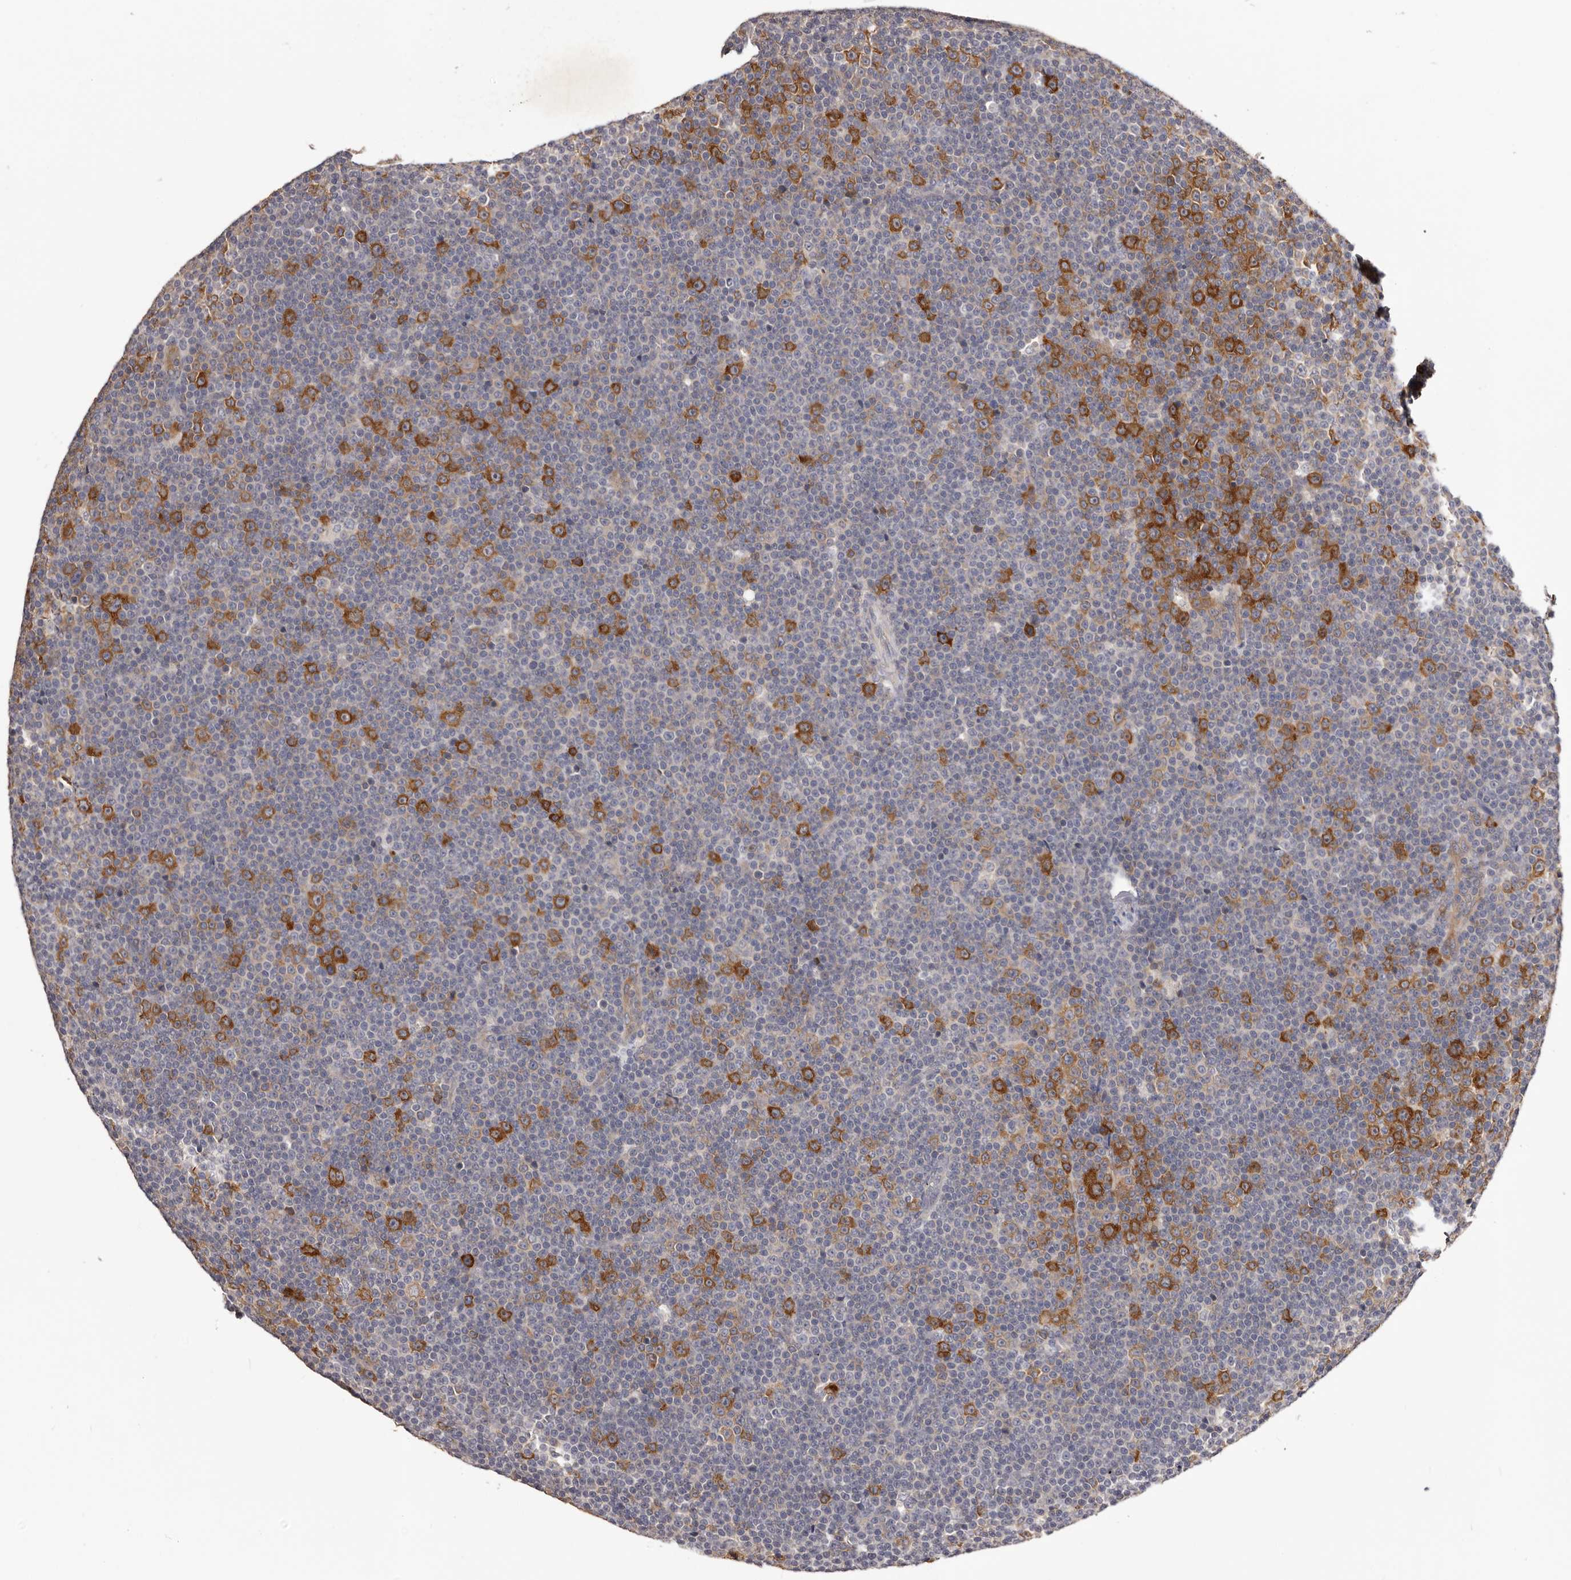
{"staining": {"intensity": "strong", "quantity": "25%-75%", "location": "cytoplasmic/membranous"}, "tissue": "lymphoma", "cell_type": "Tumor cells", "image_type": "cancer", "snomed": [{"axis": "morphology", "description": "Malignant lymphoma, non-Hodgkin's type, Low grade"}, {"axis": "topography", "description": "Lymph node"}], "caption": "Protein analysis of low-grade malignant lymphoma, non-Hodgkin's type tissue reveals strong cytoplasmic/membranous staining in approximately 25%-75% of tumor cells. (IHC, brightfield microscopy, high magnification).", "gene": "LTV1", "patient": {"sex": "female", "age": 67}}